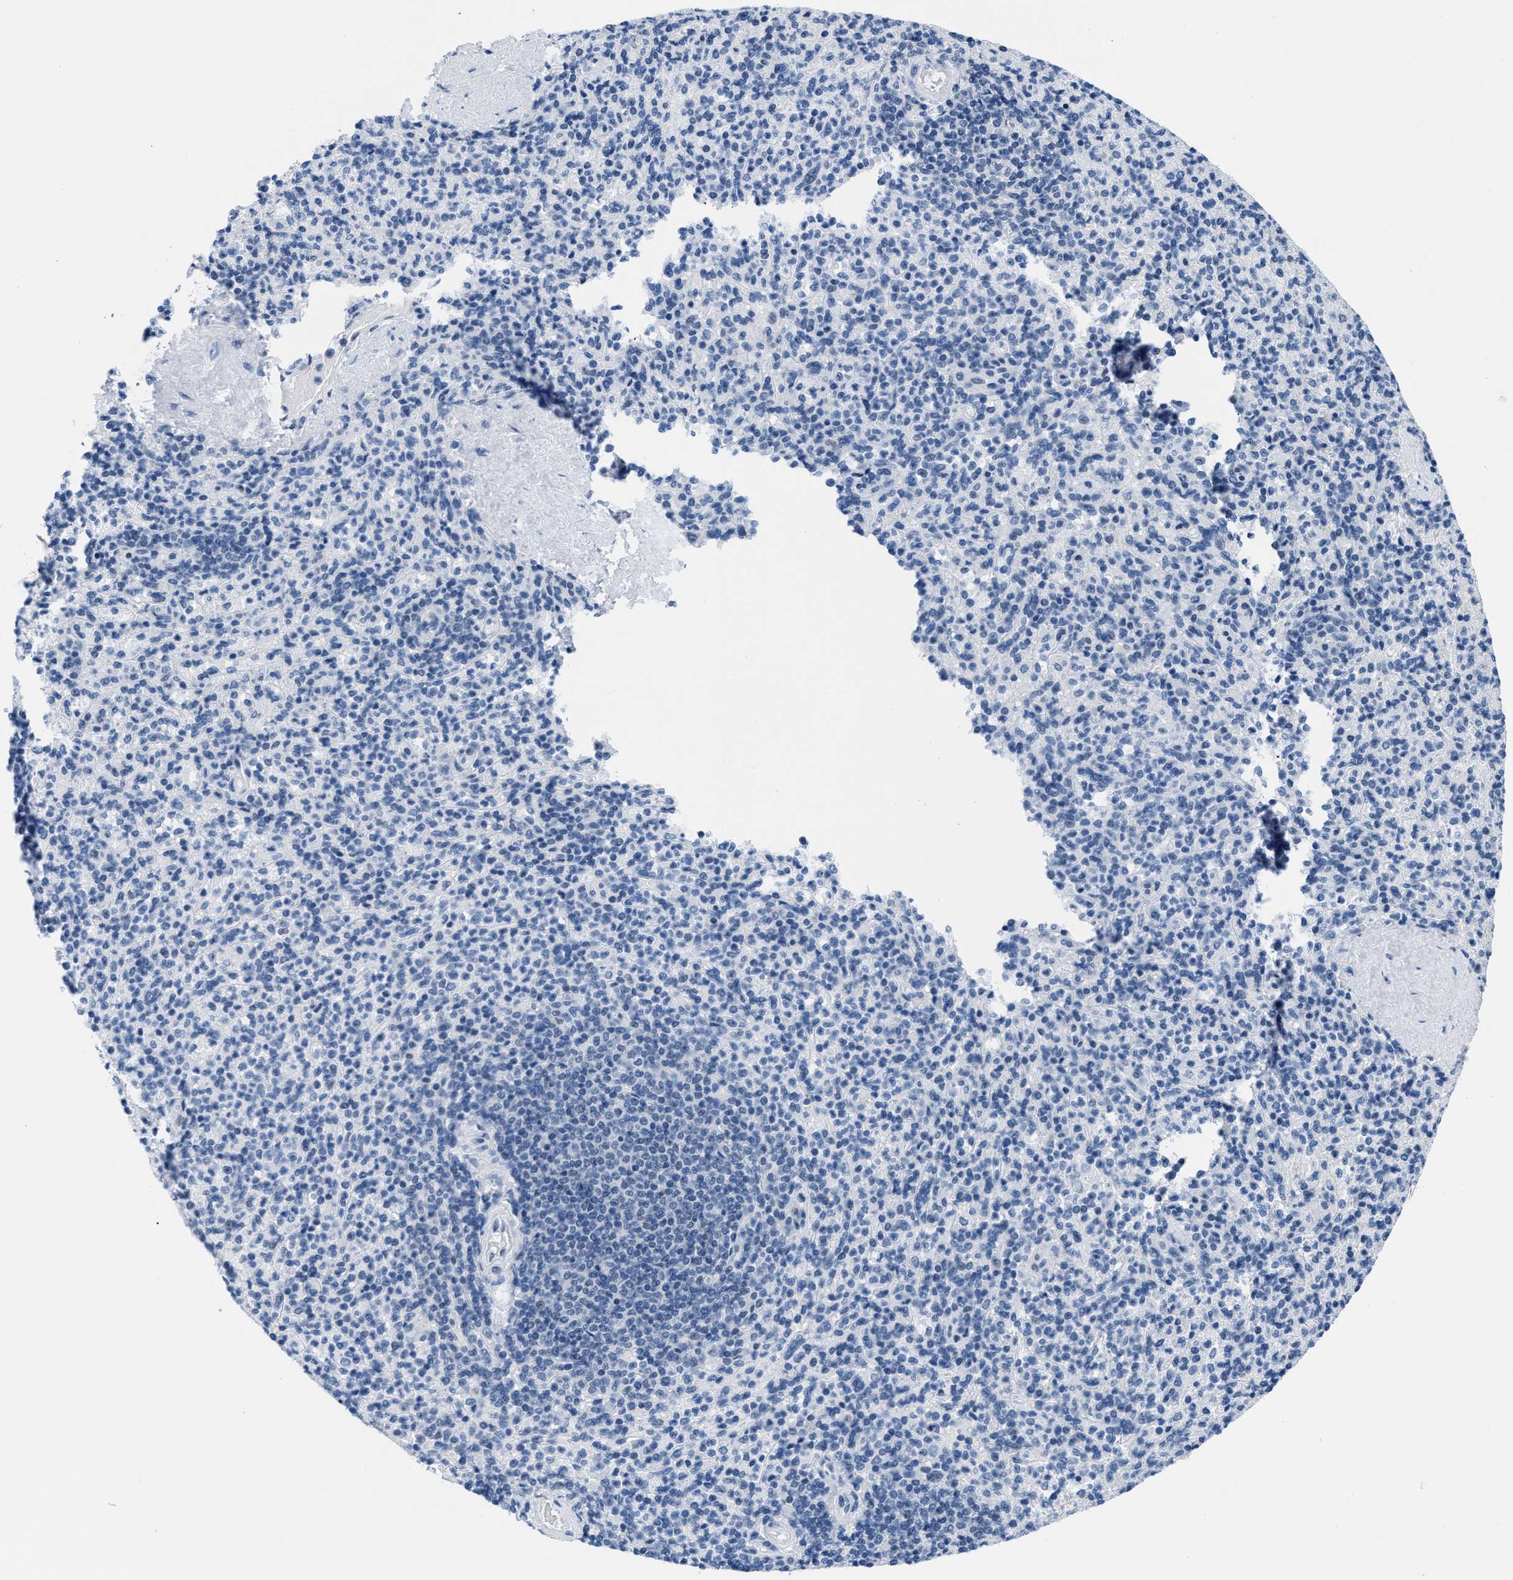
{"staining": {"intensity": "negative", "quantity": "none", "location": "none"}, "tissue": "spleen", "cell_type": "Cells in red pulp", "image_type": "normal", "snomed": [{"axis": "morphology", "description": "Normal tissue, NOS"}, {"axis": "topography", "description": "Spleen"}], "caption": "Cells in red pulp are negative for protein expression in normal human spleen.", "gene": "CTBP1", "patient": {"sex": "male", "age": 36}}